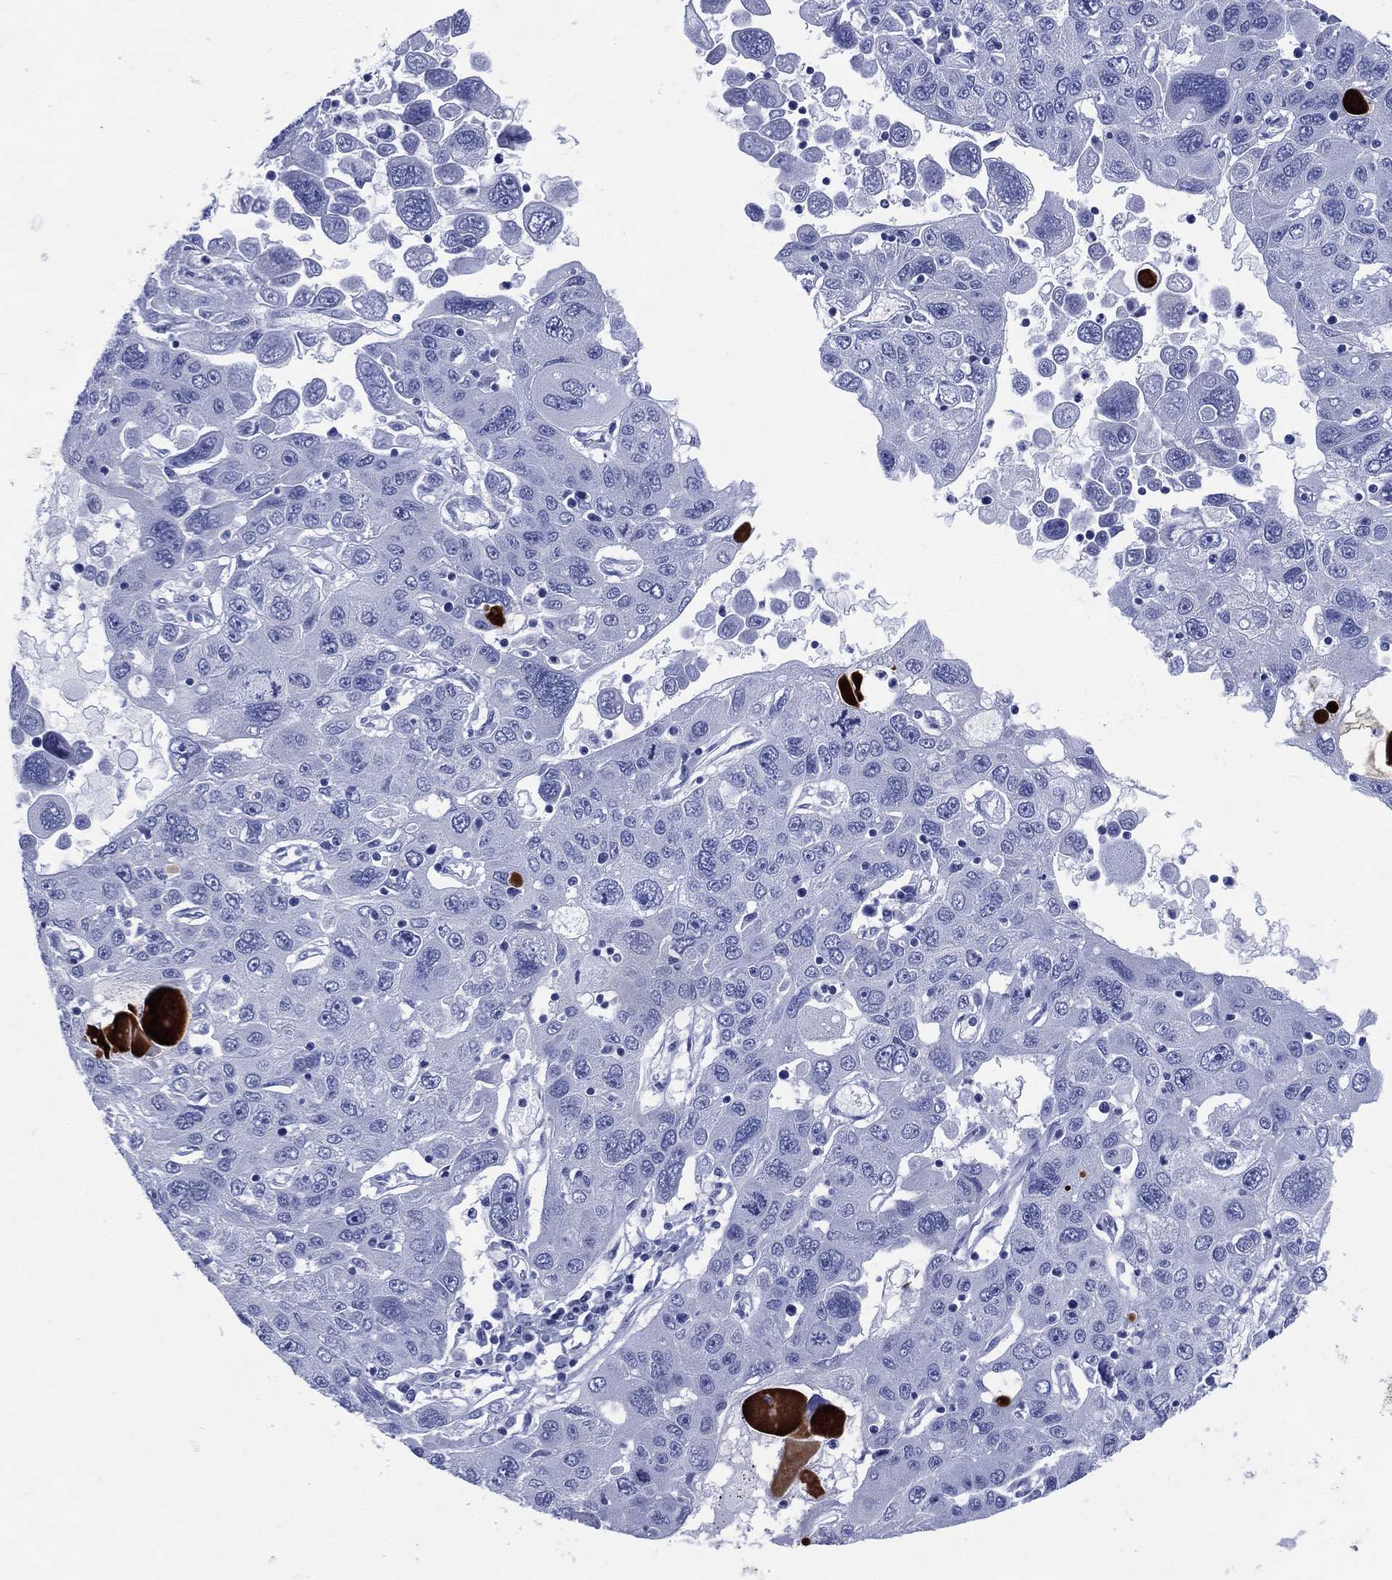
{"staining": {"intensity": "negative", "quantity": "none", "location": "none"}, "tissue": "stomach cancer", "cell_type": "Tumor cells", "image_type": "cancer", "snomed": [{"axis": "morphology", "description": "Adenocarcinoma, NOS"}, {"axis": "topography", "description": "Stomach"}], "caption": "Stomach cancer (adenocarcinoma) was stained to show a protein in brown. There is no significant staining in tumor cells. (DAB IHC visualized using brightfield microscopy, high magnification).", "gene": "LRRD1", "patient": {"sex": "male", "age": 56}}